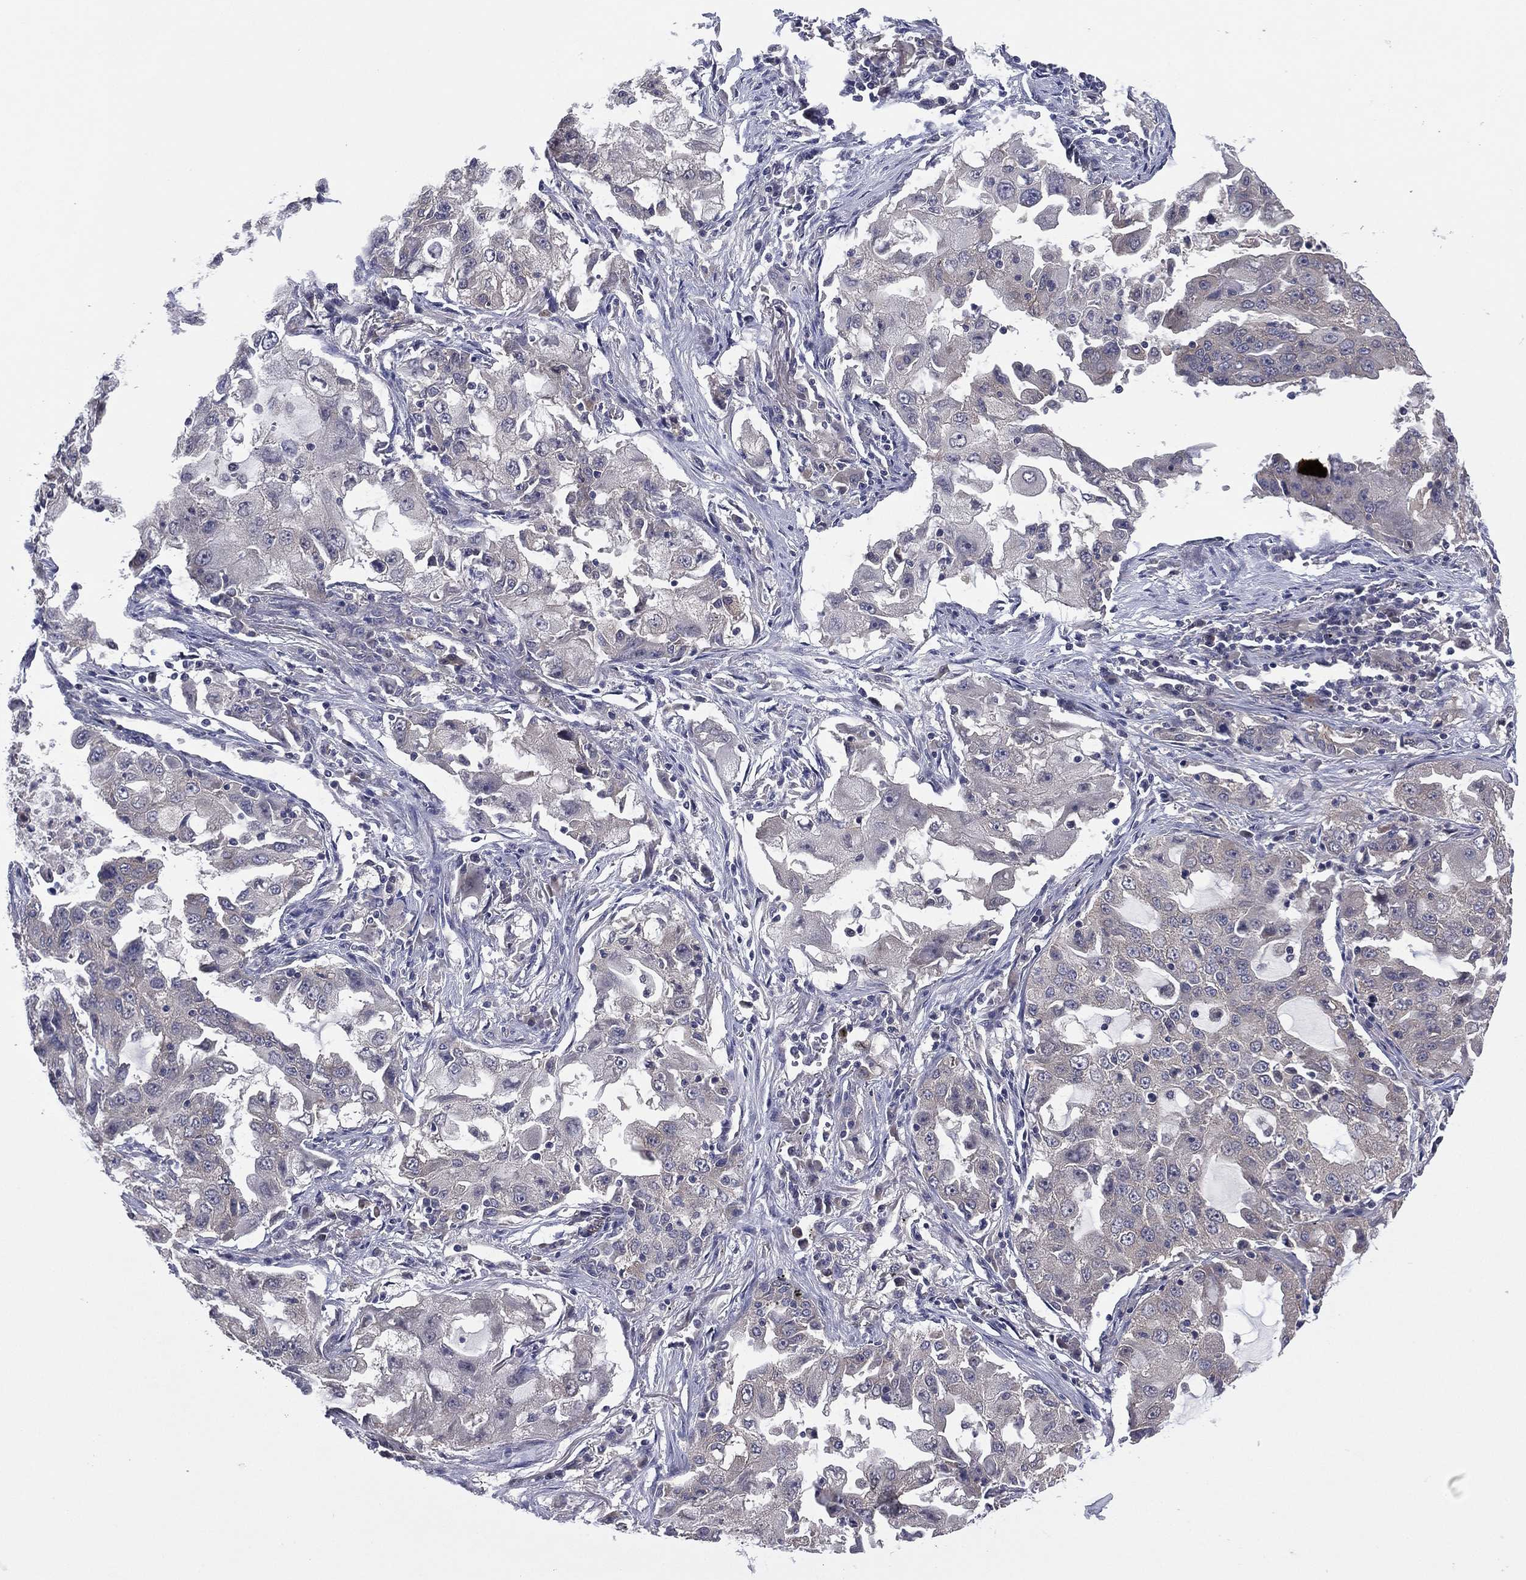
{"staining": {"intensity": "negative", "quantity": "none", "location": "none"}, "tissue": "lung cancer", "cell_type": "Tumor cells", "image_type": "cancer", "snomed": [{"axis": "morphology", "description": "Adenocarcinoma, NOS"}, {"axis": "topography", "description": "Lung"}], "caption": "Immunohistochemical staining of human adenocarcinoma (lung) demonstrates no significant staining in tumor cells.", "gene": "MPP7", "patient": {"sex": "female", "age": 61}}